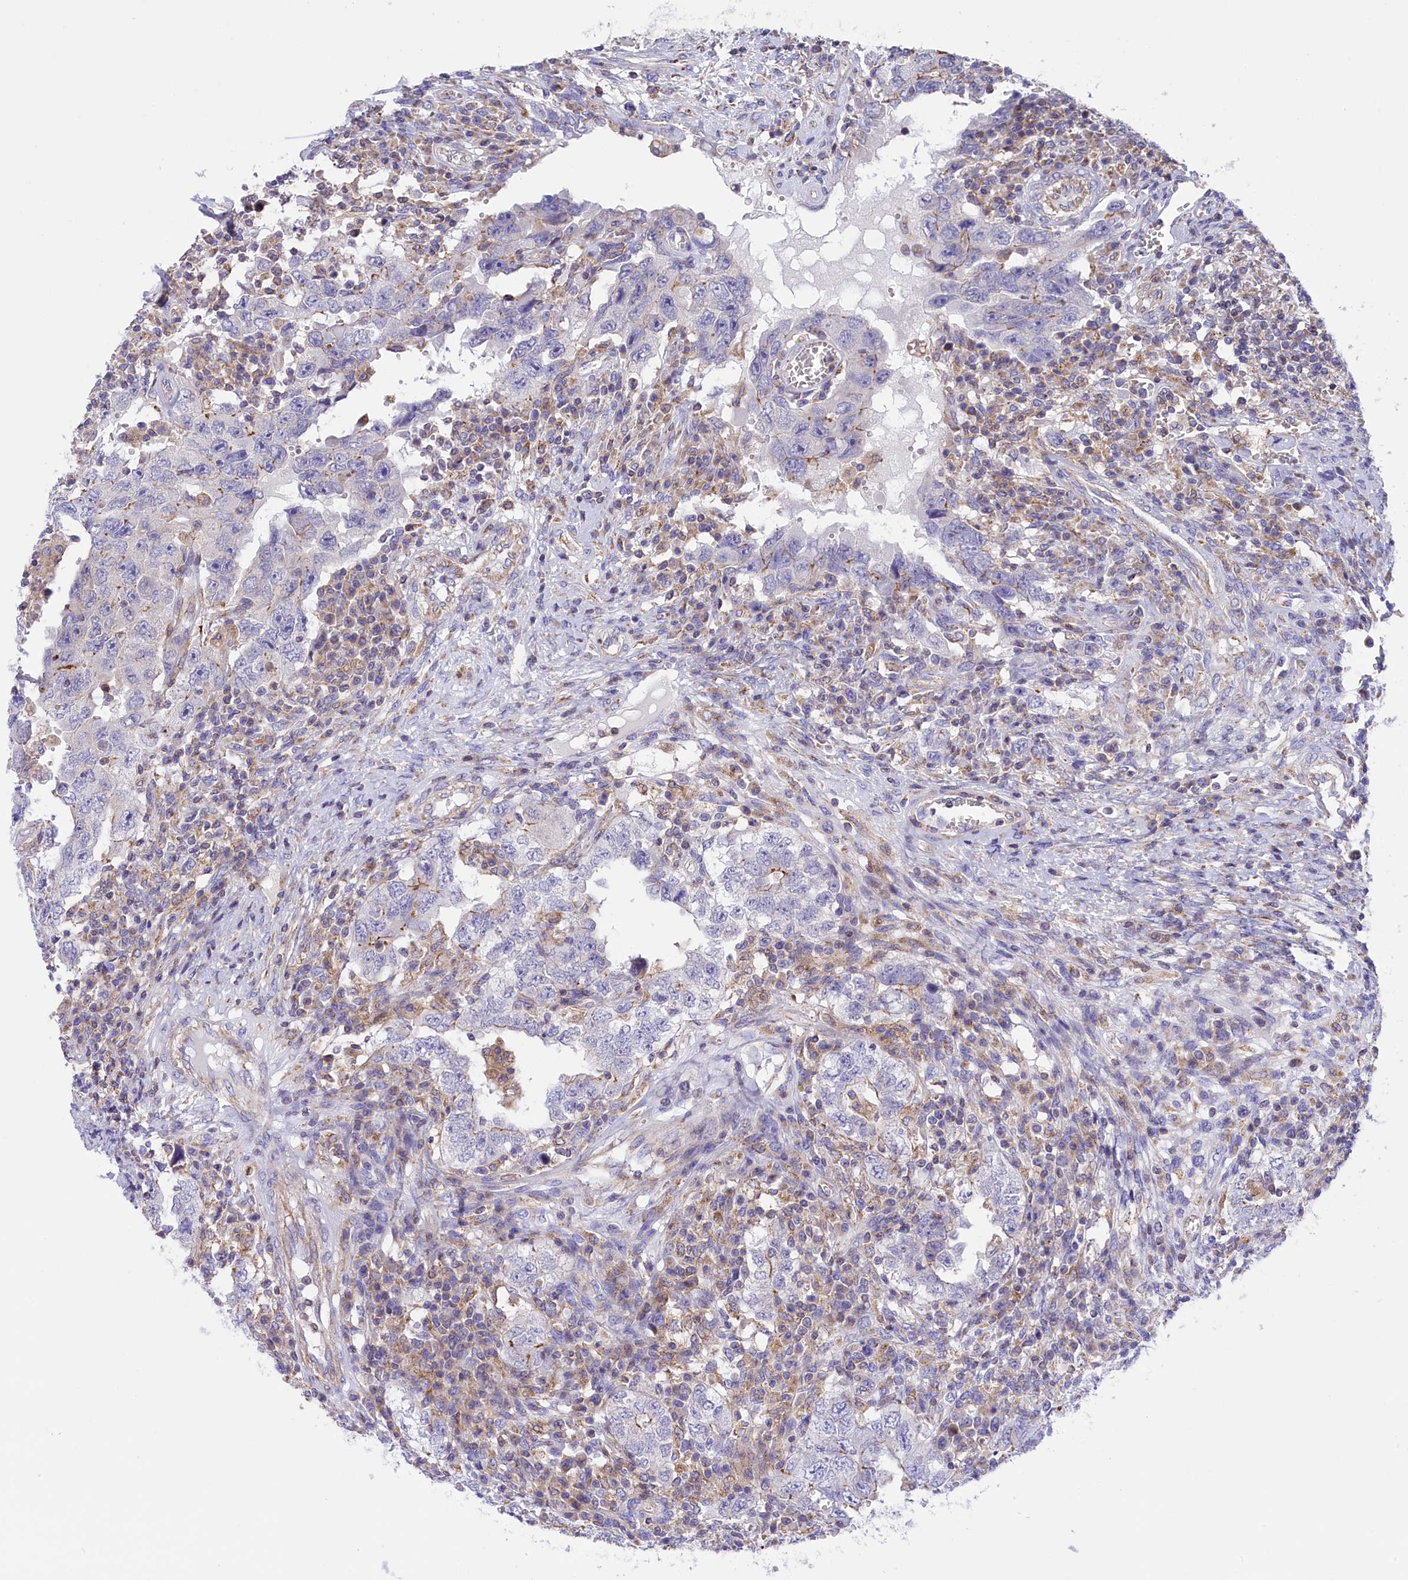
{"staining": {"intensity": "negative", "quantity": "none", "location": "none"}, "tissue": "testis cancer", "cell_type": "Tumor cells", "image_type": "cancer", "snomed": [{"axis": "morphology", "description": "Carcinoma, Embryonal, NOS"}, {"axis": "topography", "description": "Testis"}], "caption": "Immunohistochemistry (IHC) of human testis cancer demonstrates no expression in tumor cells. (DAB immunohistochemistry (IHC) with hematoxylin counter stain).", "gene": "CORO7-PAM16", "patient": {"sex": "male", "age": 26}}